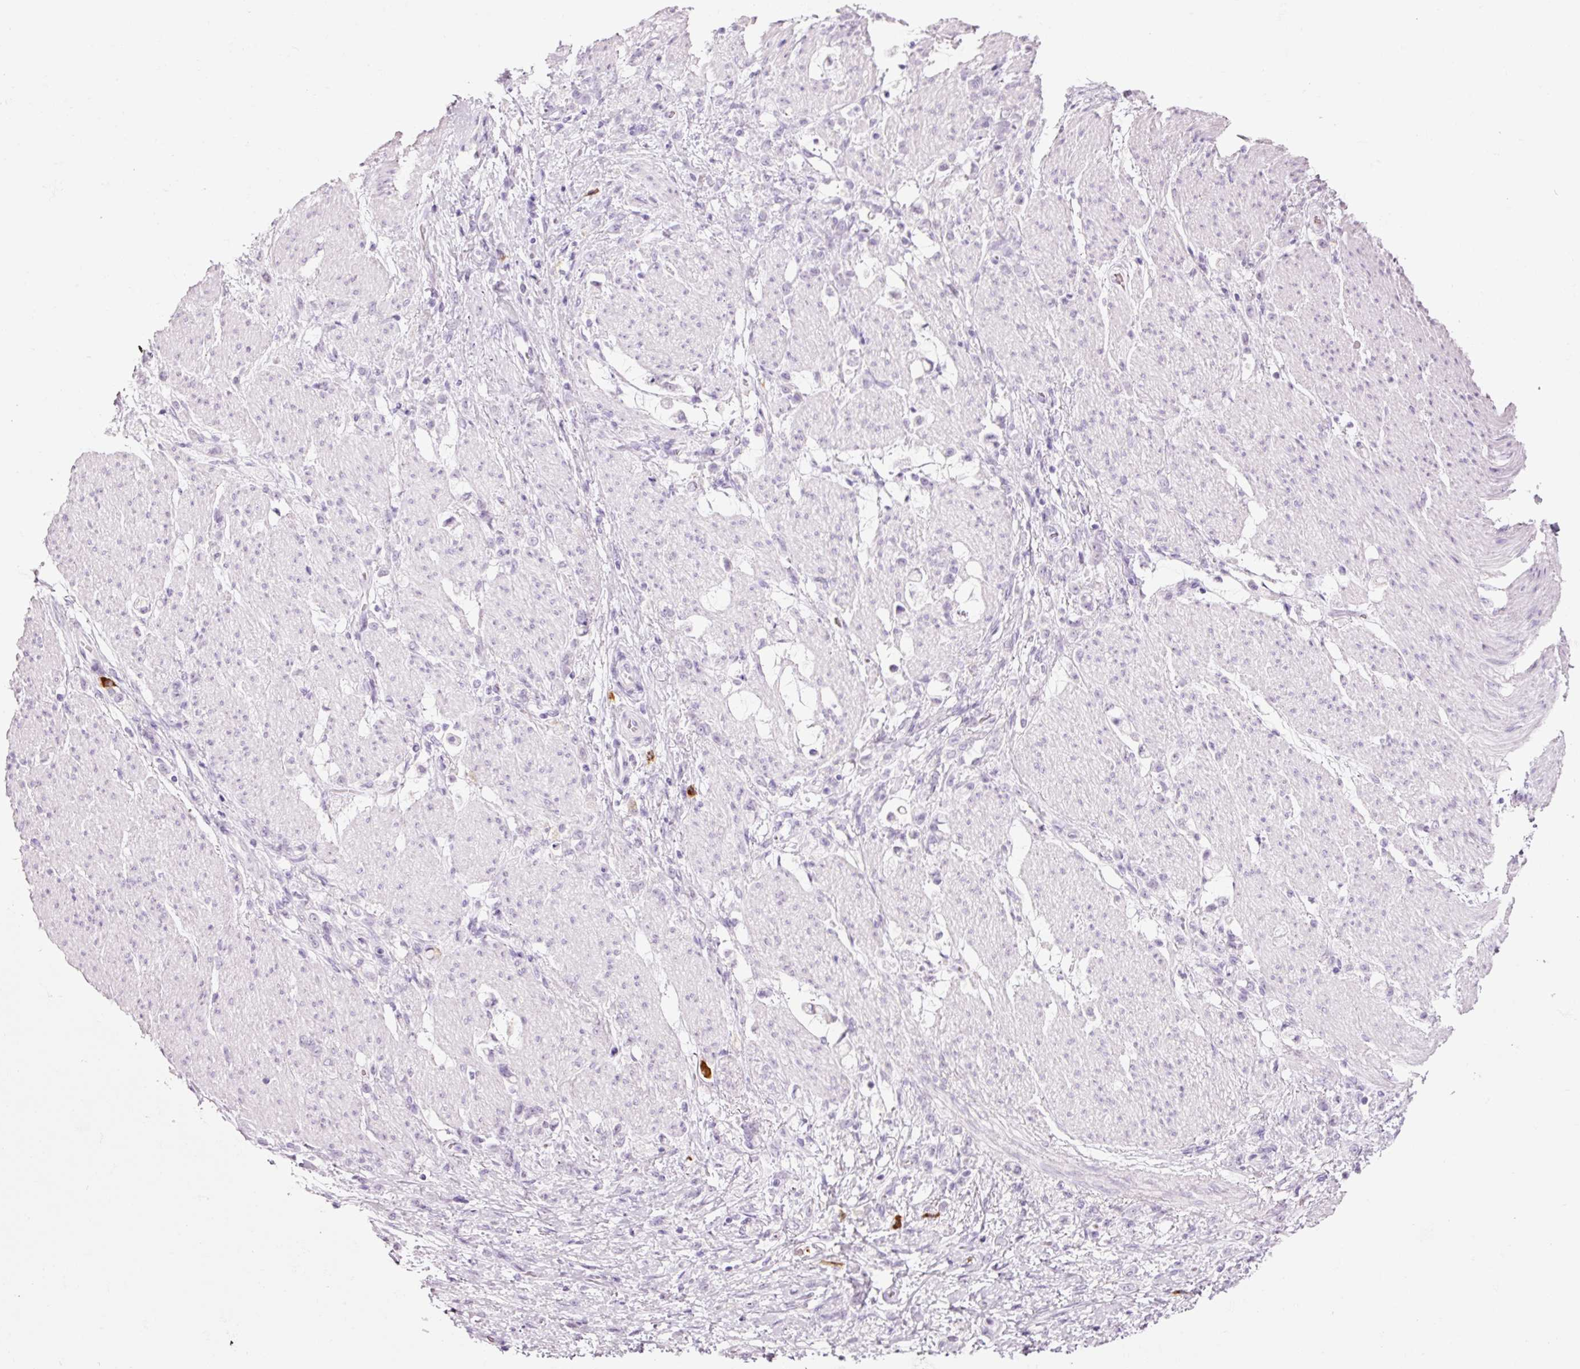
{"staining": {"intensity": "negative", "quantity": "none", "location": "none"}, "tissue": "stomach cancer", "cell_type": "Tumor cells", "image_type": "cancer", "snomed": [{"axis": "morphology", "description": "Adenocarcinoma, NOS"}, {"axis": "topography", "description": "Stomach"}], "caption": "Immunohistochemical staining of human stomach cancer (adenocarcinoma) demonstrates no significant positivity in tumor cells. Brightfield microscopy of immunohistochemistry (IHC) stained with DAB (3,3'-diaminobenzidine) (brown) and hematoxylin (blue), captured at high magnification.", "gene": "KLF1", "patient": {"sex": "female", "age": 60}}